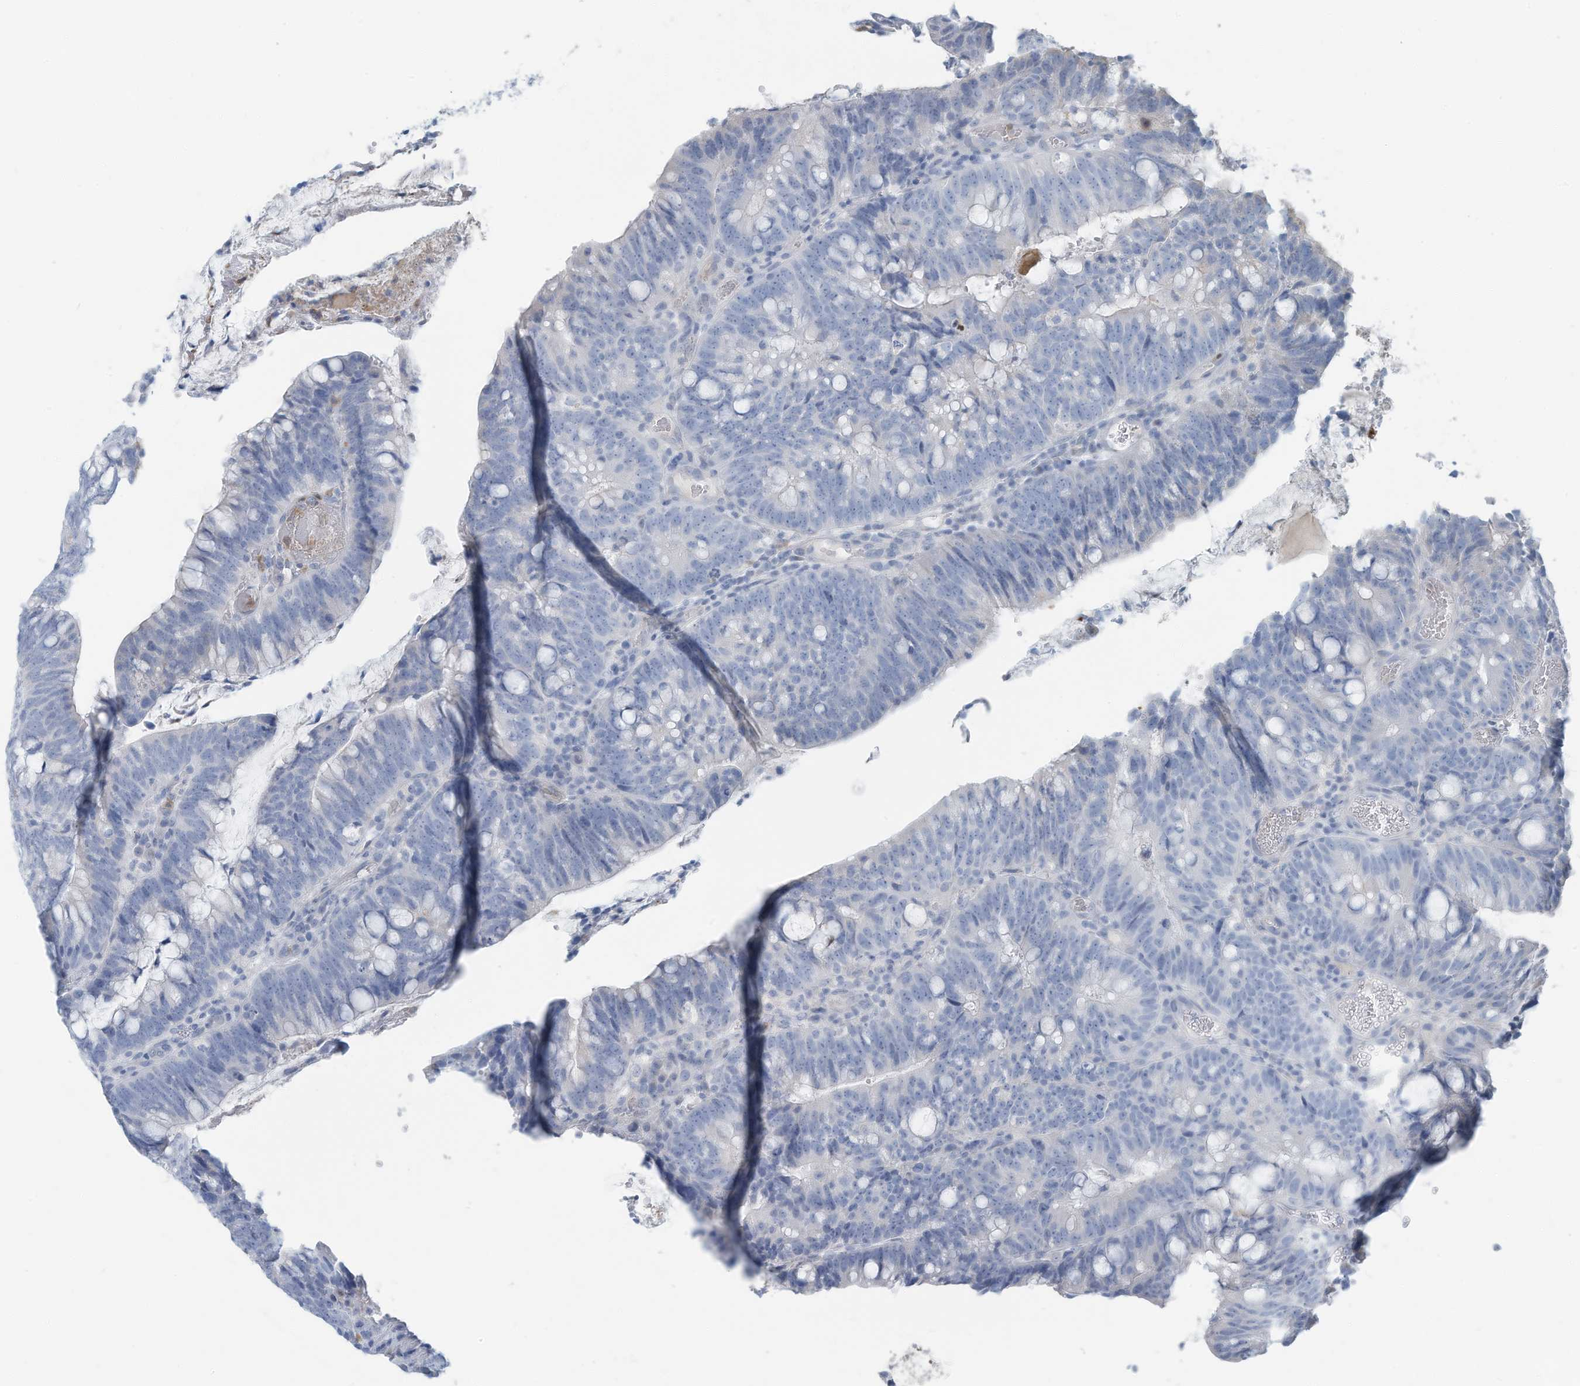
{"staining": {"intensity": "negative", "quantity": "none", "location": "none"}, "tissue": "colorectal cancer", "cell_type": "Tumor cells", "image_type": "cancer", "snomed": [{"axis": "morphology", "description": "Adenocarcinoma, NOS"}, {"axis": "topography", "description": "Colon"}], "caption": "Tumor cells are negative for brown protein staining in colorectal adenocarcinoma. (Brightfield microscopy of DAB immunohistochemistry at high magnification).", "gene": "ERI2", "patient": {"sex": "female", "age": 66}}